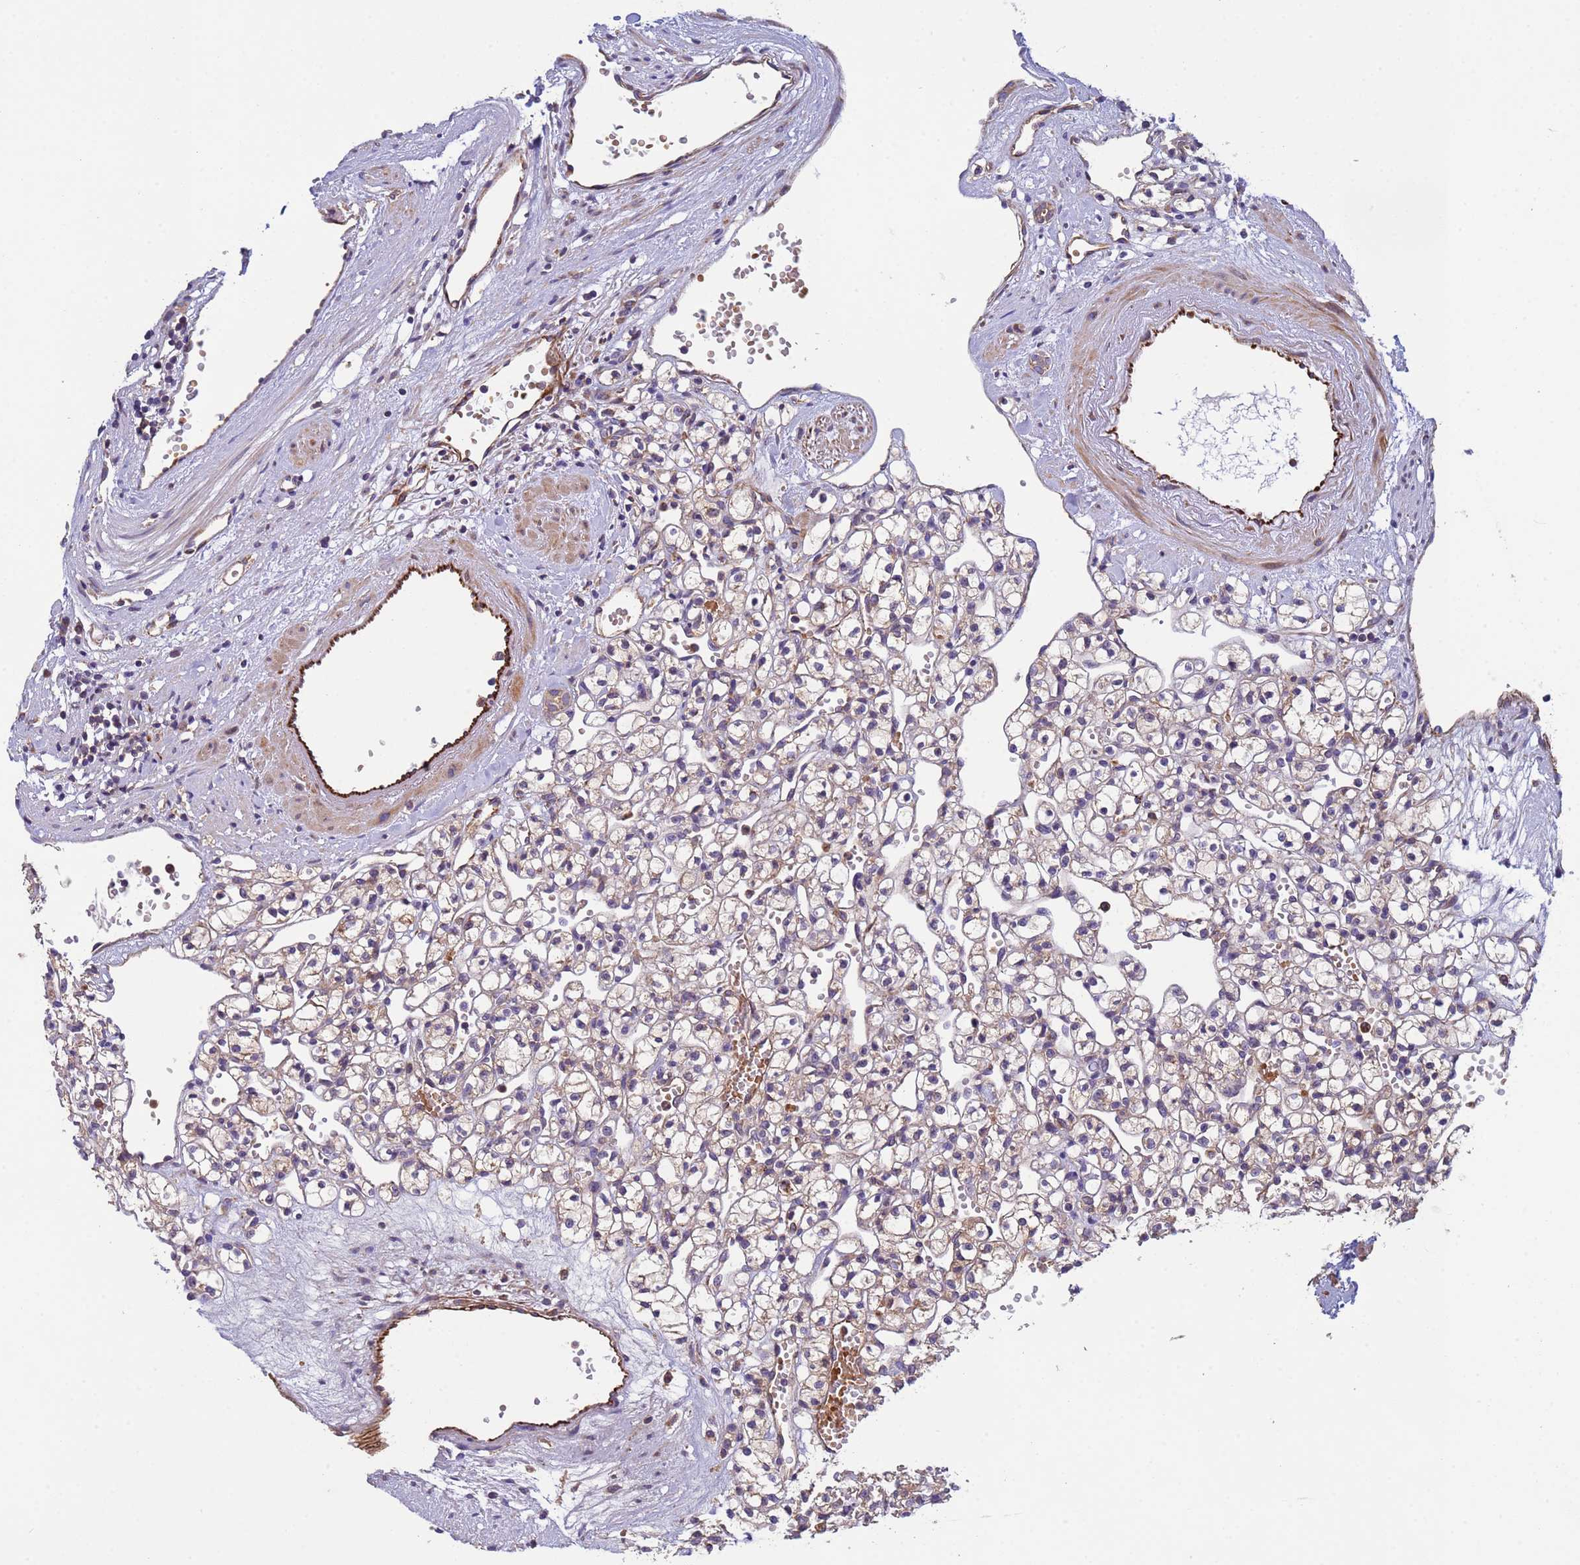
{"staining": {"intensity": "weak", "quantity": "<25%", "location": "cytoplasmic/membranous"}, "tissue": "renal cancer", "cell_type": "Tumor cells", "image_type": "cancer", "snomed": [{"axis": "morphology", "description": "Adenocarcinoma, NOS"}, {"axis": "topography", "description": "Kidney"}], "caption": "DAB immunohistochemical staining of renal cancer reveals no significant expression in tumor cells. The staining is performed using DAB (3,3'-diaminobenzidine) brown chromogen with nuclei counter-stained in using hematoxylin.", "gene": "RAB10", "patient": {"sex": "female", "age": 59}}